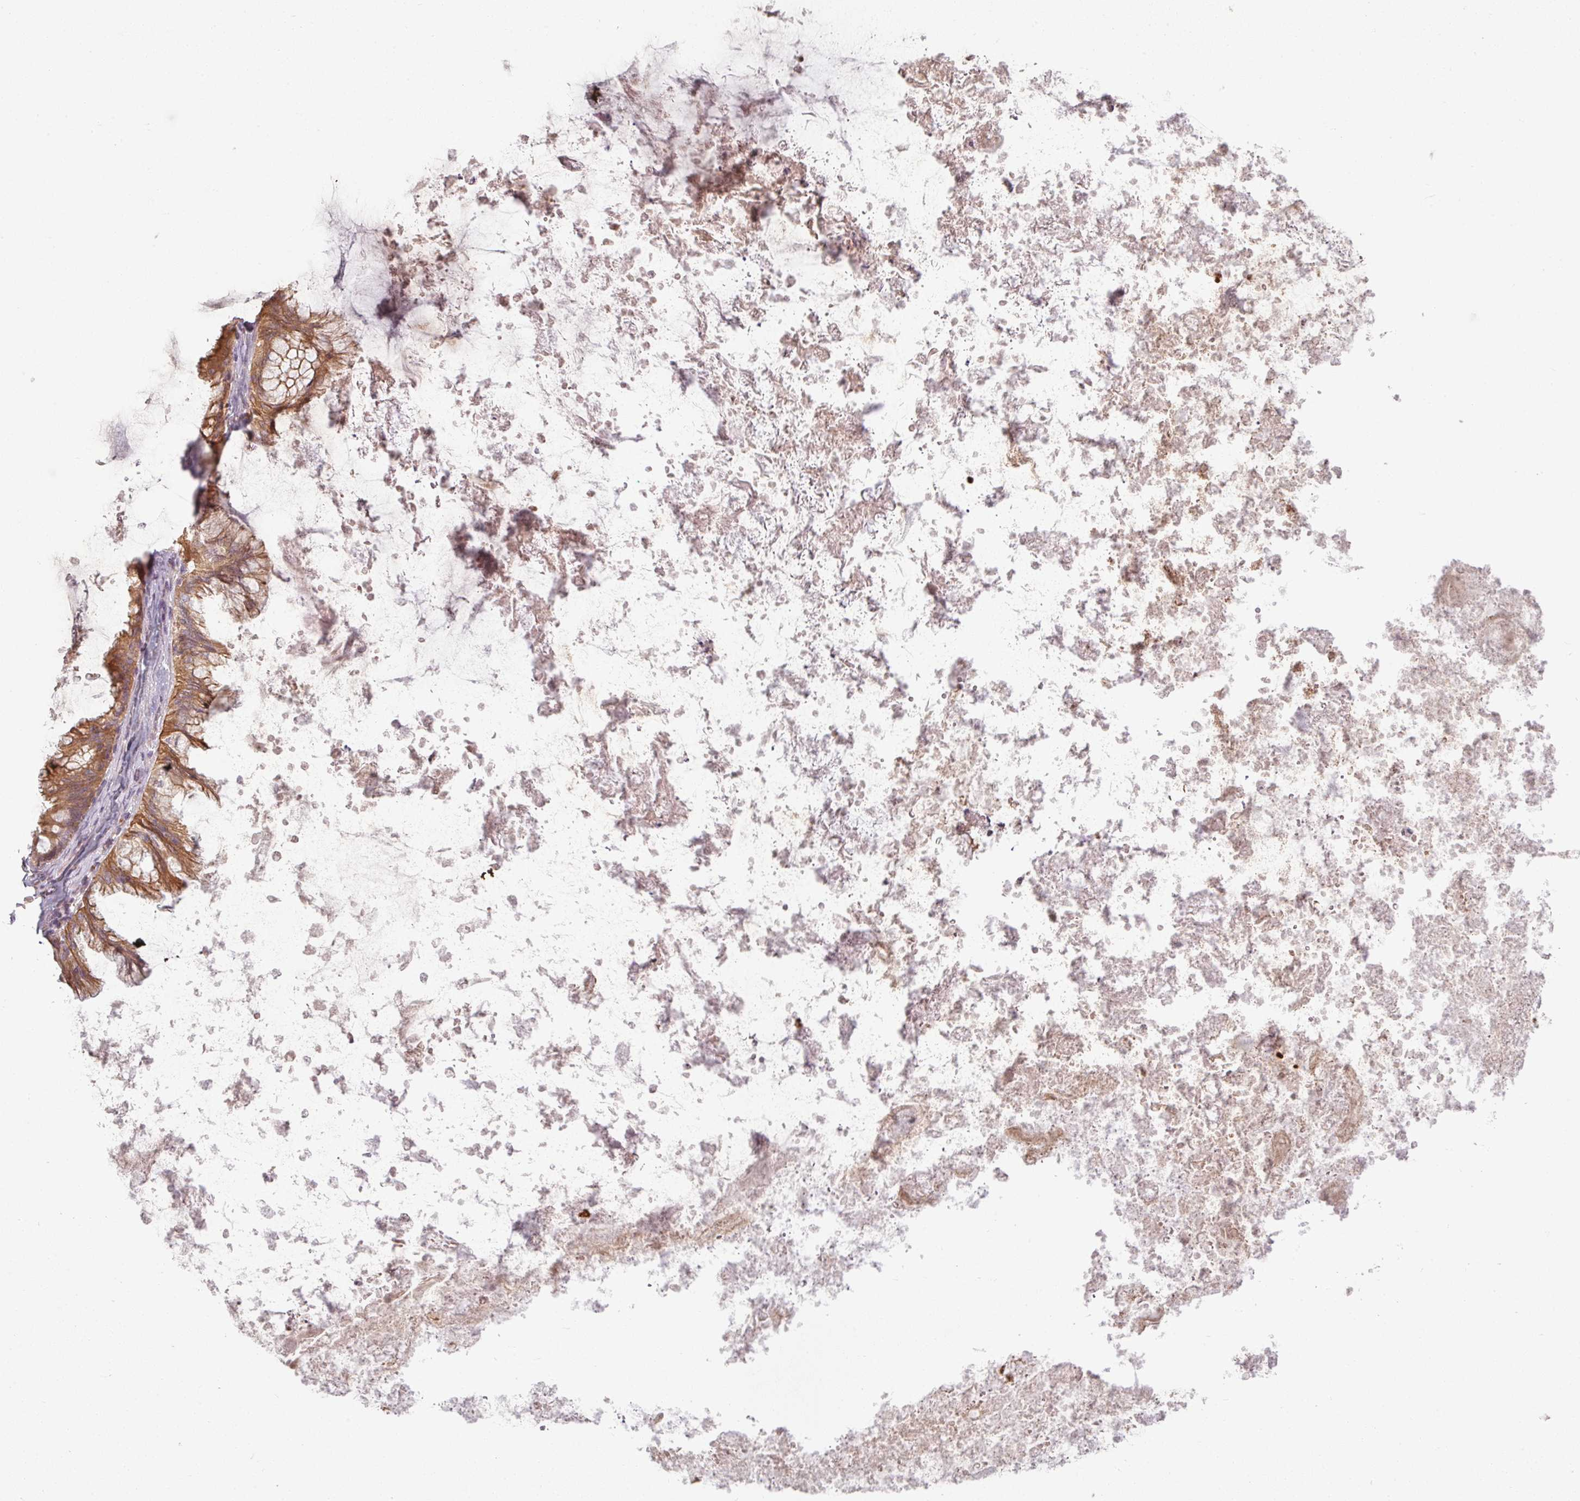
{"staining": {"intensity": "moderate", "quantity": ">75%", "location": "cytoplasmic/membranous"}, "tissue": "ovarian cancer", "cell_type": "Tumor cells", "image_type": "cancer", "snomed": [{"axis": "morphology", "description": "Cystadenocarcinoma, mucinous, NOS"}, {"axis": "topography", "description": "Ovary"}], "caption": "A photomicrograph of ovarian cancer (mucinous cystadenocarcinoma) stained for a protein displays moderate cytoplasmic/membranous brown staining in tumor cells.", "gene": "RNF31", "patient": {"sex": "female", "age": 35}}